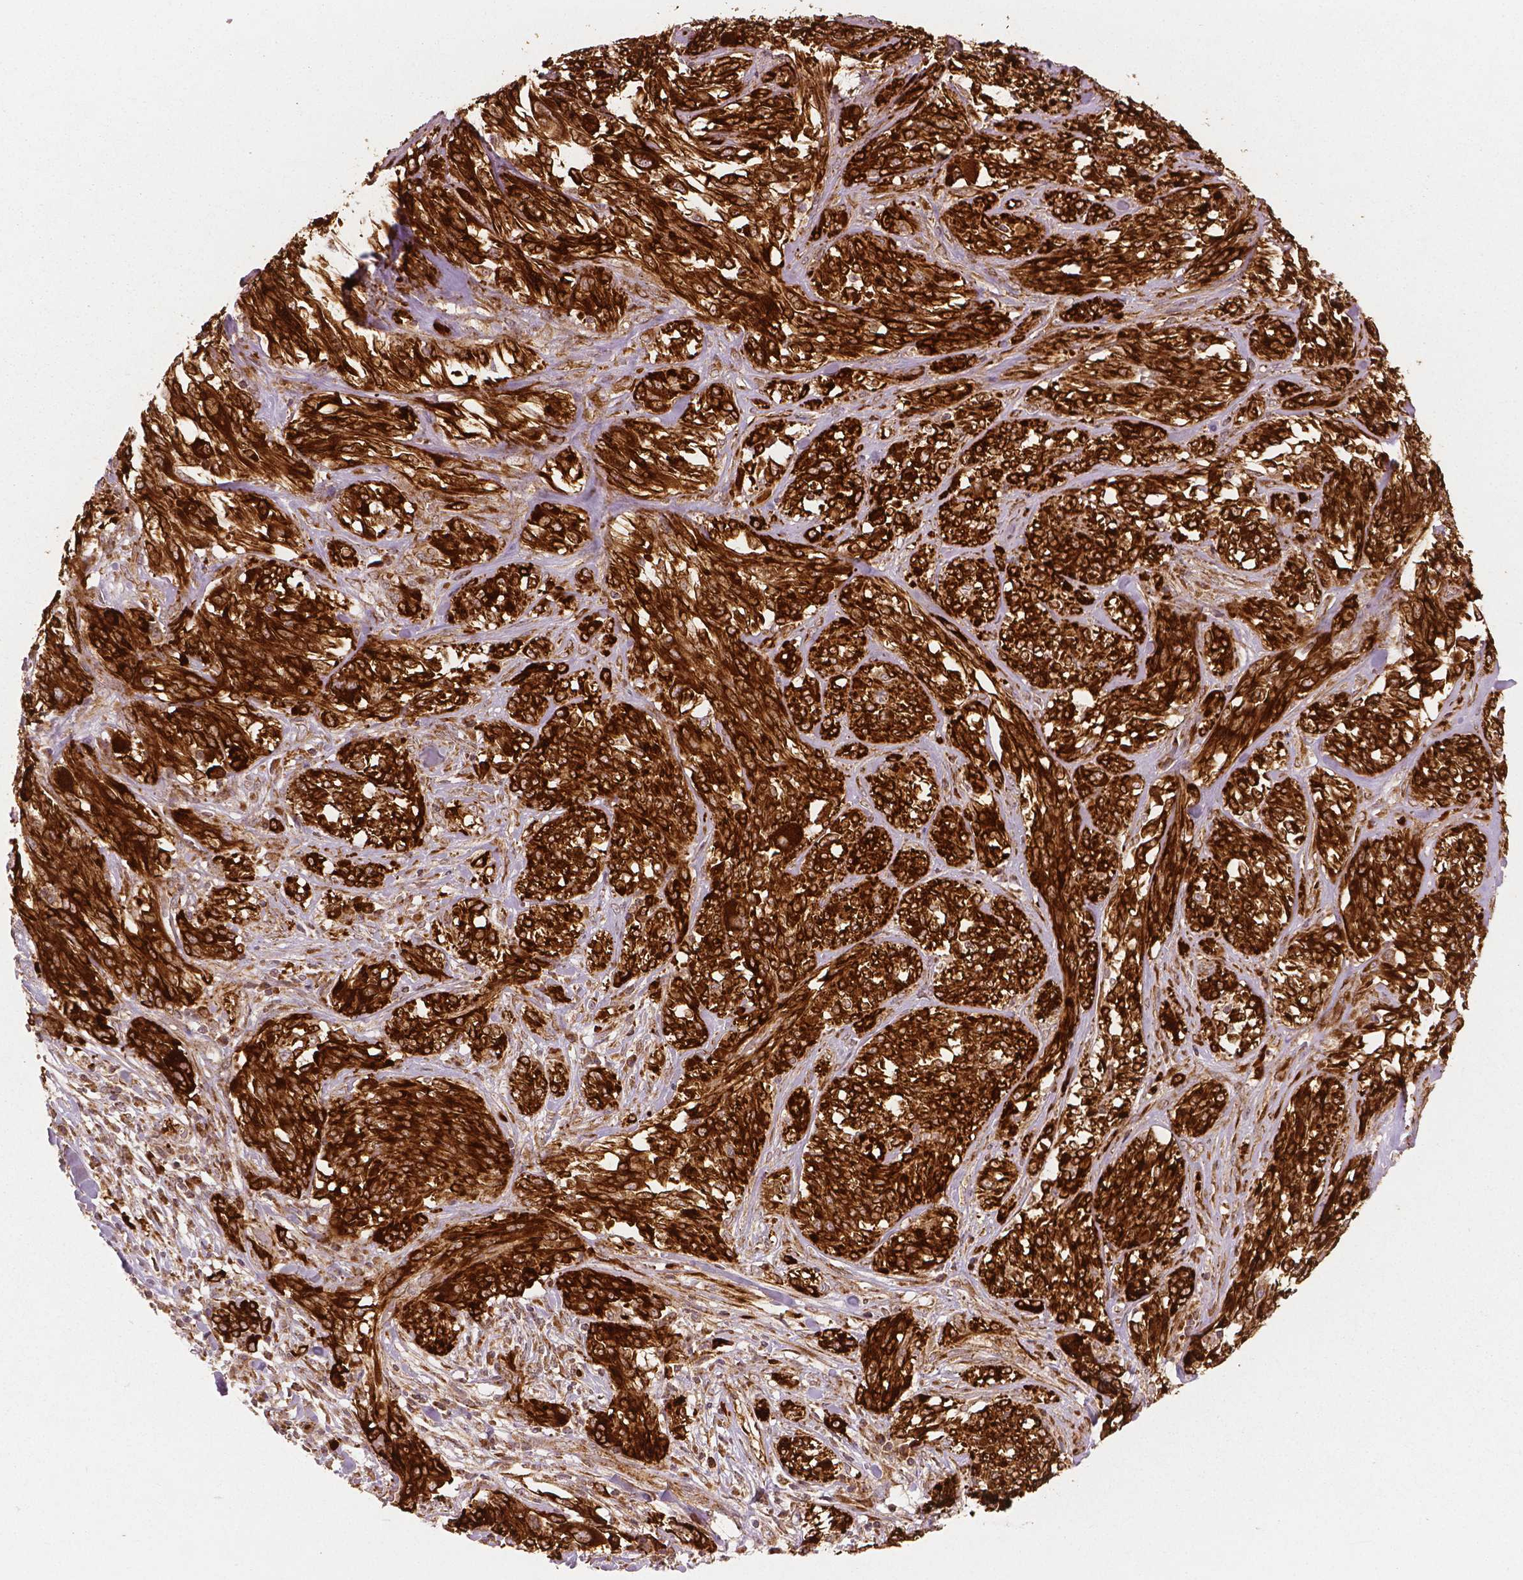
{"staining": {"intensity": "strong", "quantity": ">75%", "location": "cytoplasmic/membranous"}, "tissue": "melanoma", "cell_type": "Tumor cells", "image_type": "cancer", "snomed": [{"axis": "morphology", "description": "Malignant melanoma, NOS"}, {"axis": "topography", "description": "Skin"}], "caption": "Human melanoma stained for a protein (brown) reveals strong cytoplasmic/membranous positive staining in about >75% of tumor cells.", "gene": "PGAM5", "patient": {"sex": "female", "age": 91}}